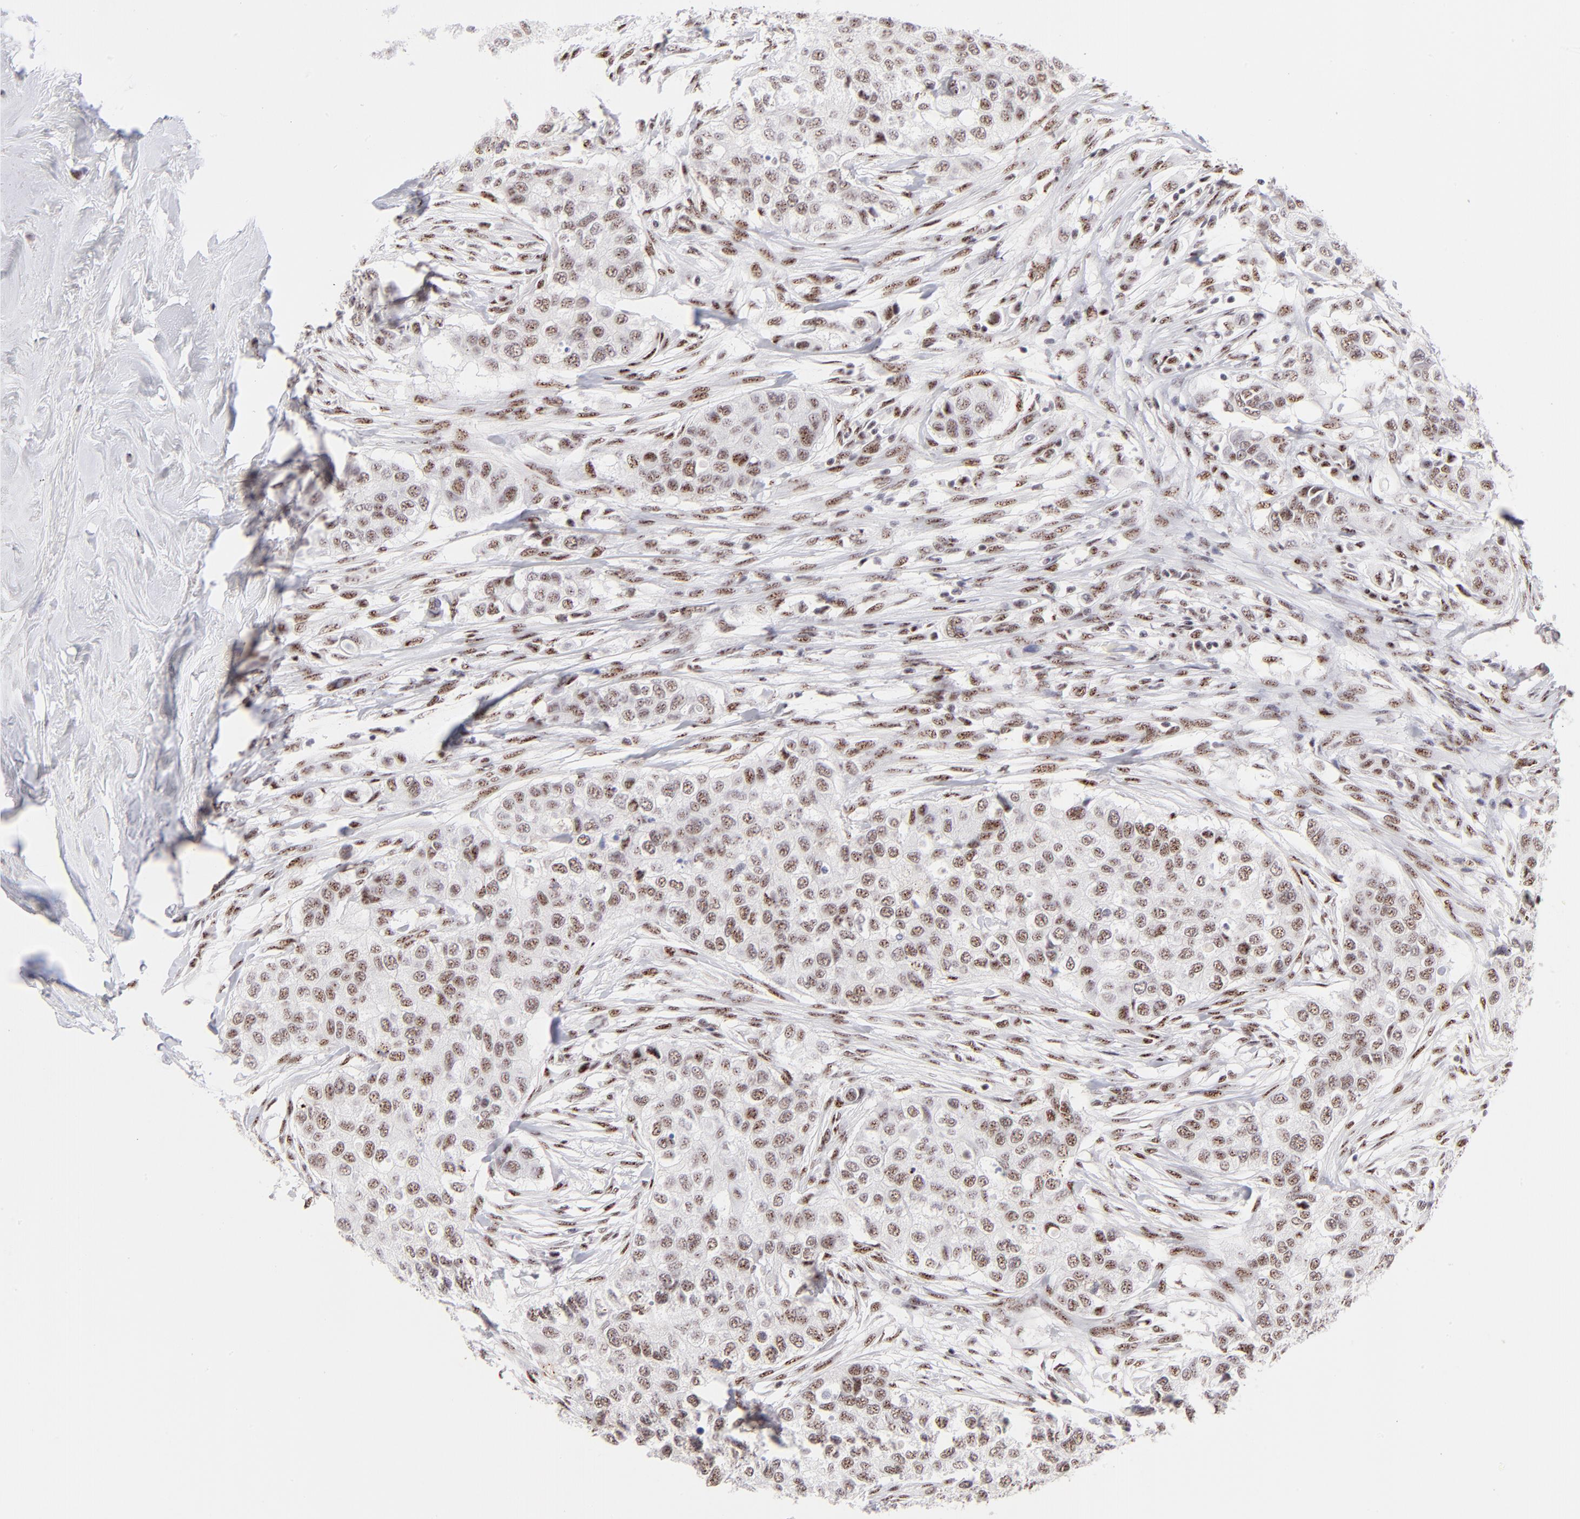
{"staining": {"intensity": "moderate", "quantity": ">75%", "location": "nuclear"}, "tissue": "breast cancer", "cell_type": "Tumor cells", "image_type": "cancer", "snomed": [{"axis": "morphology", "description": "Normal tissue, NOS"}, {"axis": "morphology", "description": "Duct carcinoma"}, {"axis": "topography", "description": "Breast"}], "caption": "IHC of breast cancer (infiltrating ductal carcinoma) exhibits medium levels of moderate nuclear positivity in approximately >75% of tumor cells.", "gene": "CDC25C", "patient": {"sex": "female", "age": 49}}